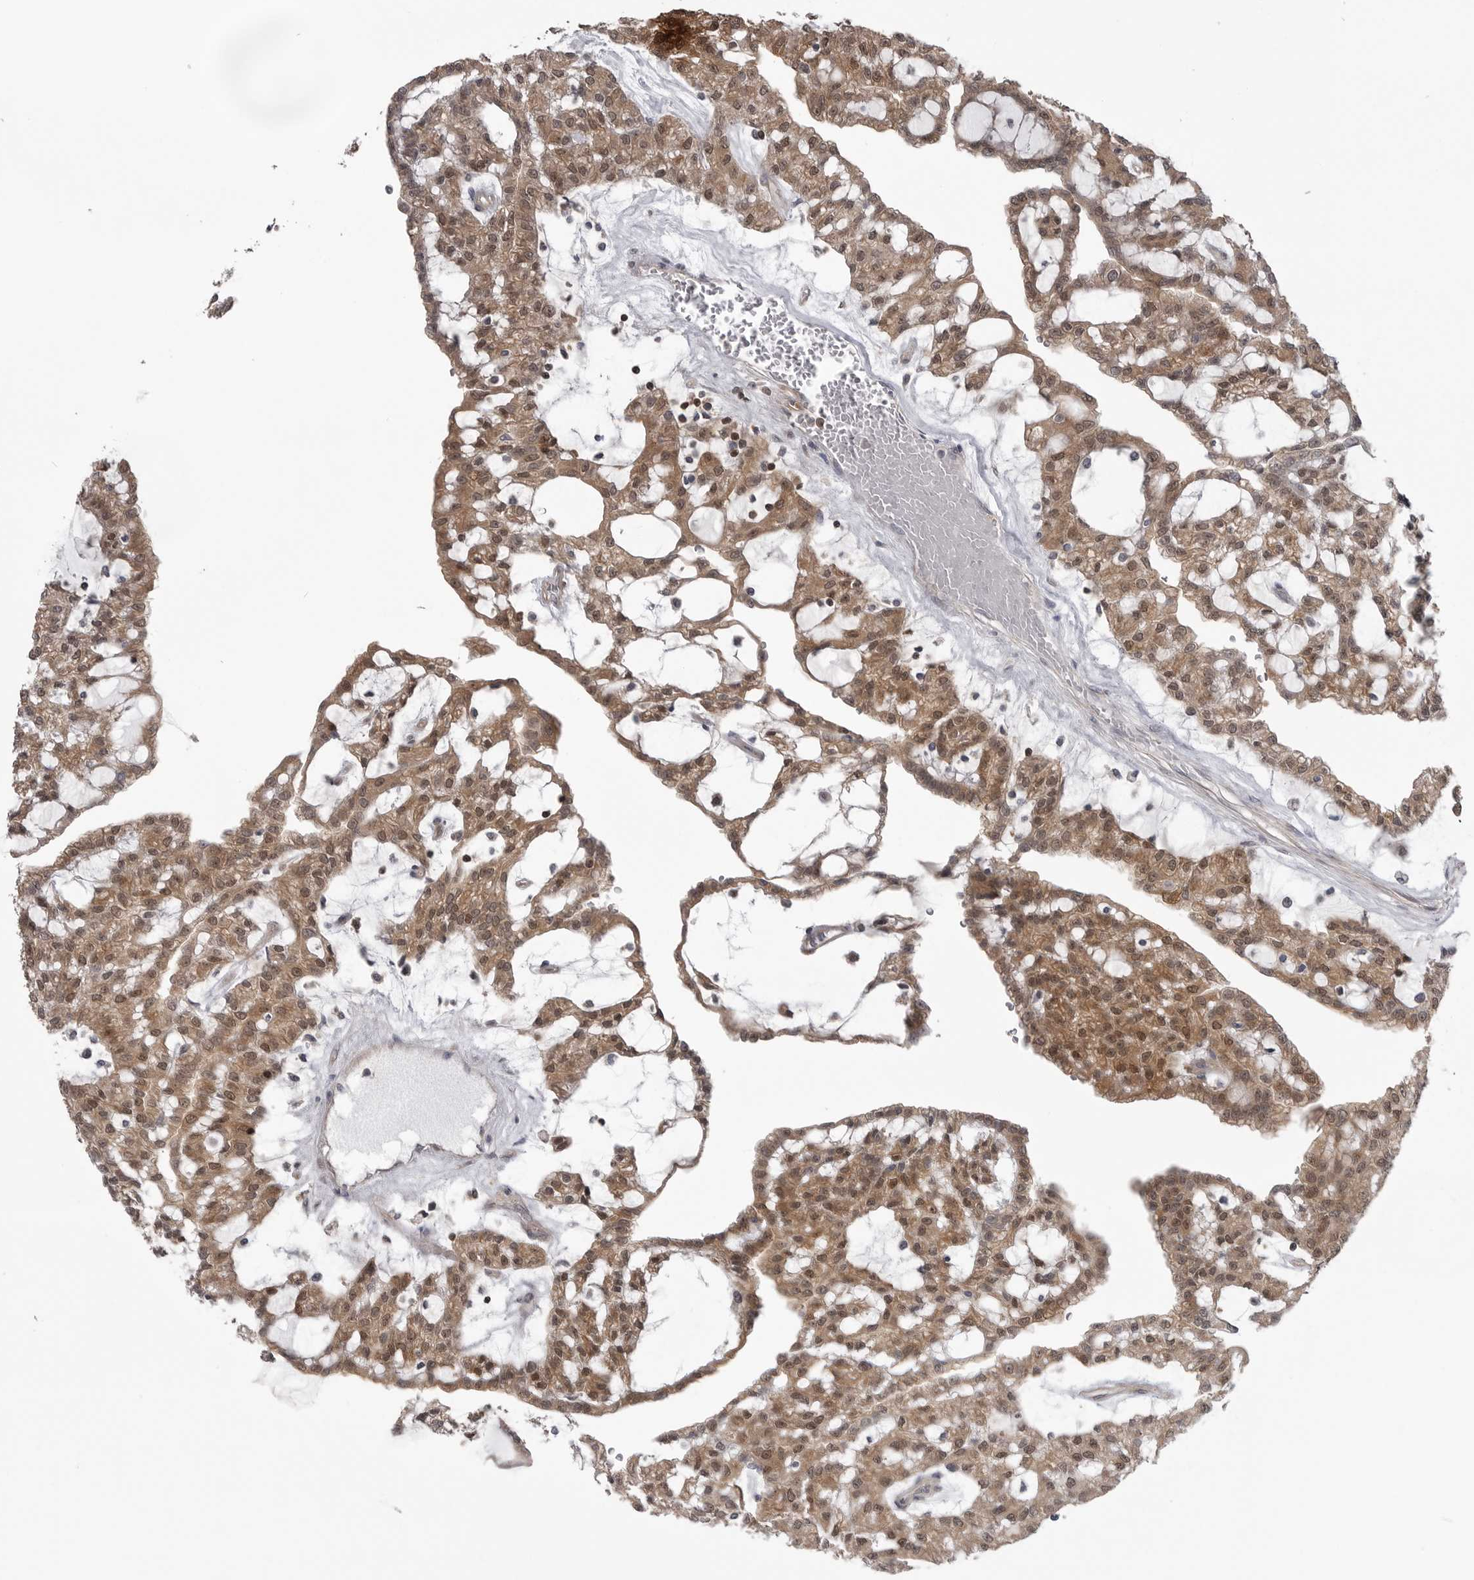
{"staining": {"intensity": "moderate", "quantity": ">75%", "location": "cytoplasmic/membranous,nuclear"}, "tissue": "renal cancer", "cell_type": "Tumor cells", "image_type": "cancer", "snomed": [{"axis": "morphology", "description": "Adenocarcinoma, NOS"}, {"axis": "topography", "description": "Kidney"}], "caption": "Moderate cytoplasmic/membranous and nuclear positivity for a protein is appreciated in approximately >75% of tumor cells of renal adenocarcinoma using IHC.", "gene": "MAPK13", "patient": {"sex": "male", "age": 63}}